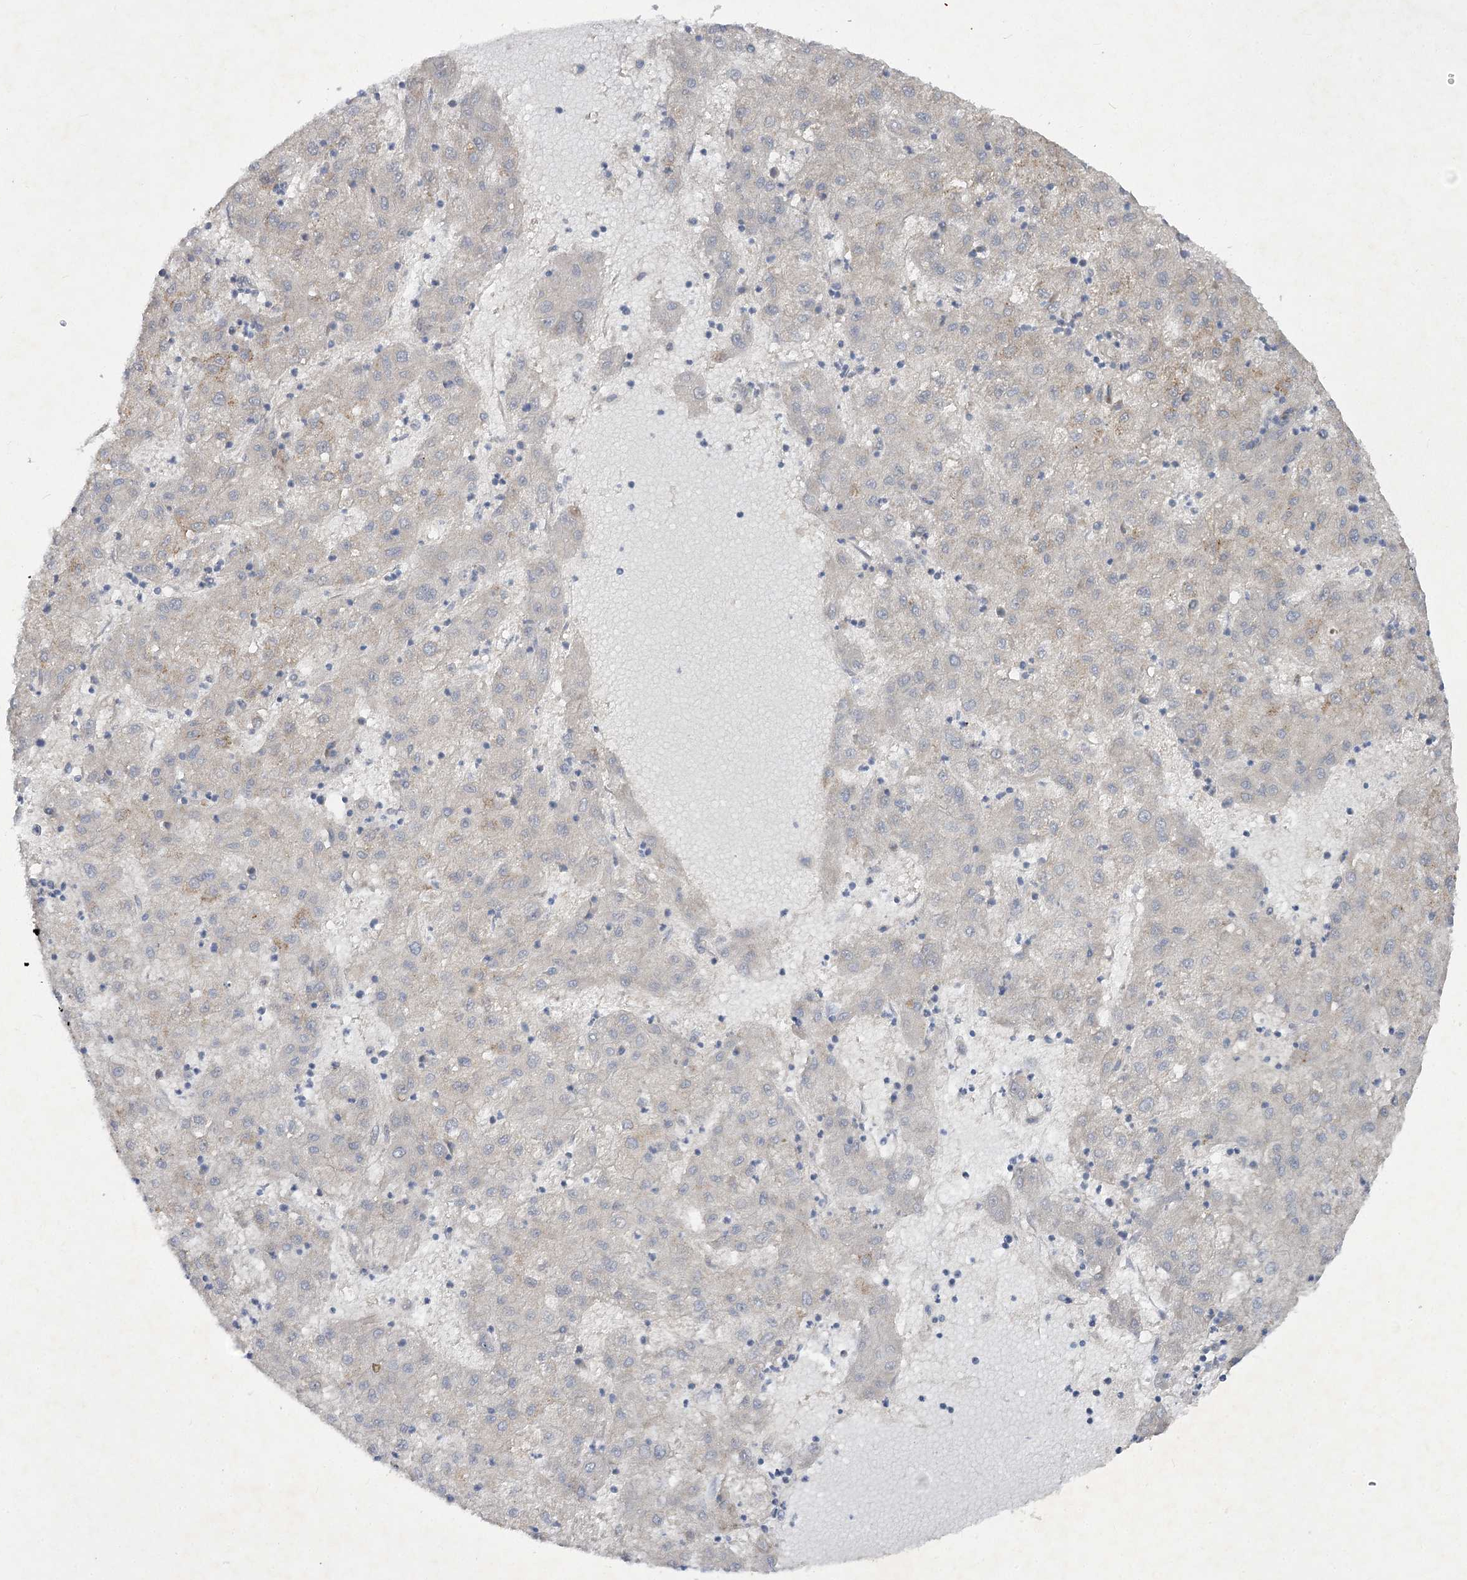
{"staining": {"intensity": "negative", "quantity": "none", "location": "none"}, "tissue": "liver cancer", "cell_type": "Tumor cells", "image_type": "cancer", "snomed": [{"axis": "morphology", "description": "Carcinoma, Hepatocellular, NOS"}, {"axis": "topography", "description": "Liver"}], "caption": "Immunohistochemistry (IHC) micrograph of neoplastic tissue: human hepatocellular carcinoma (liver) stained with DAB (3,3'-diaminobenzidine) demonstrates no significant protein positivity in tumor cells.", "gene": "KIAA0825", "patient": {"sex": "male", "age": 72}}